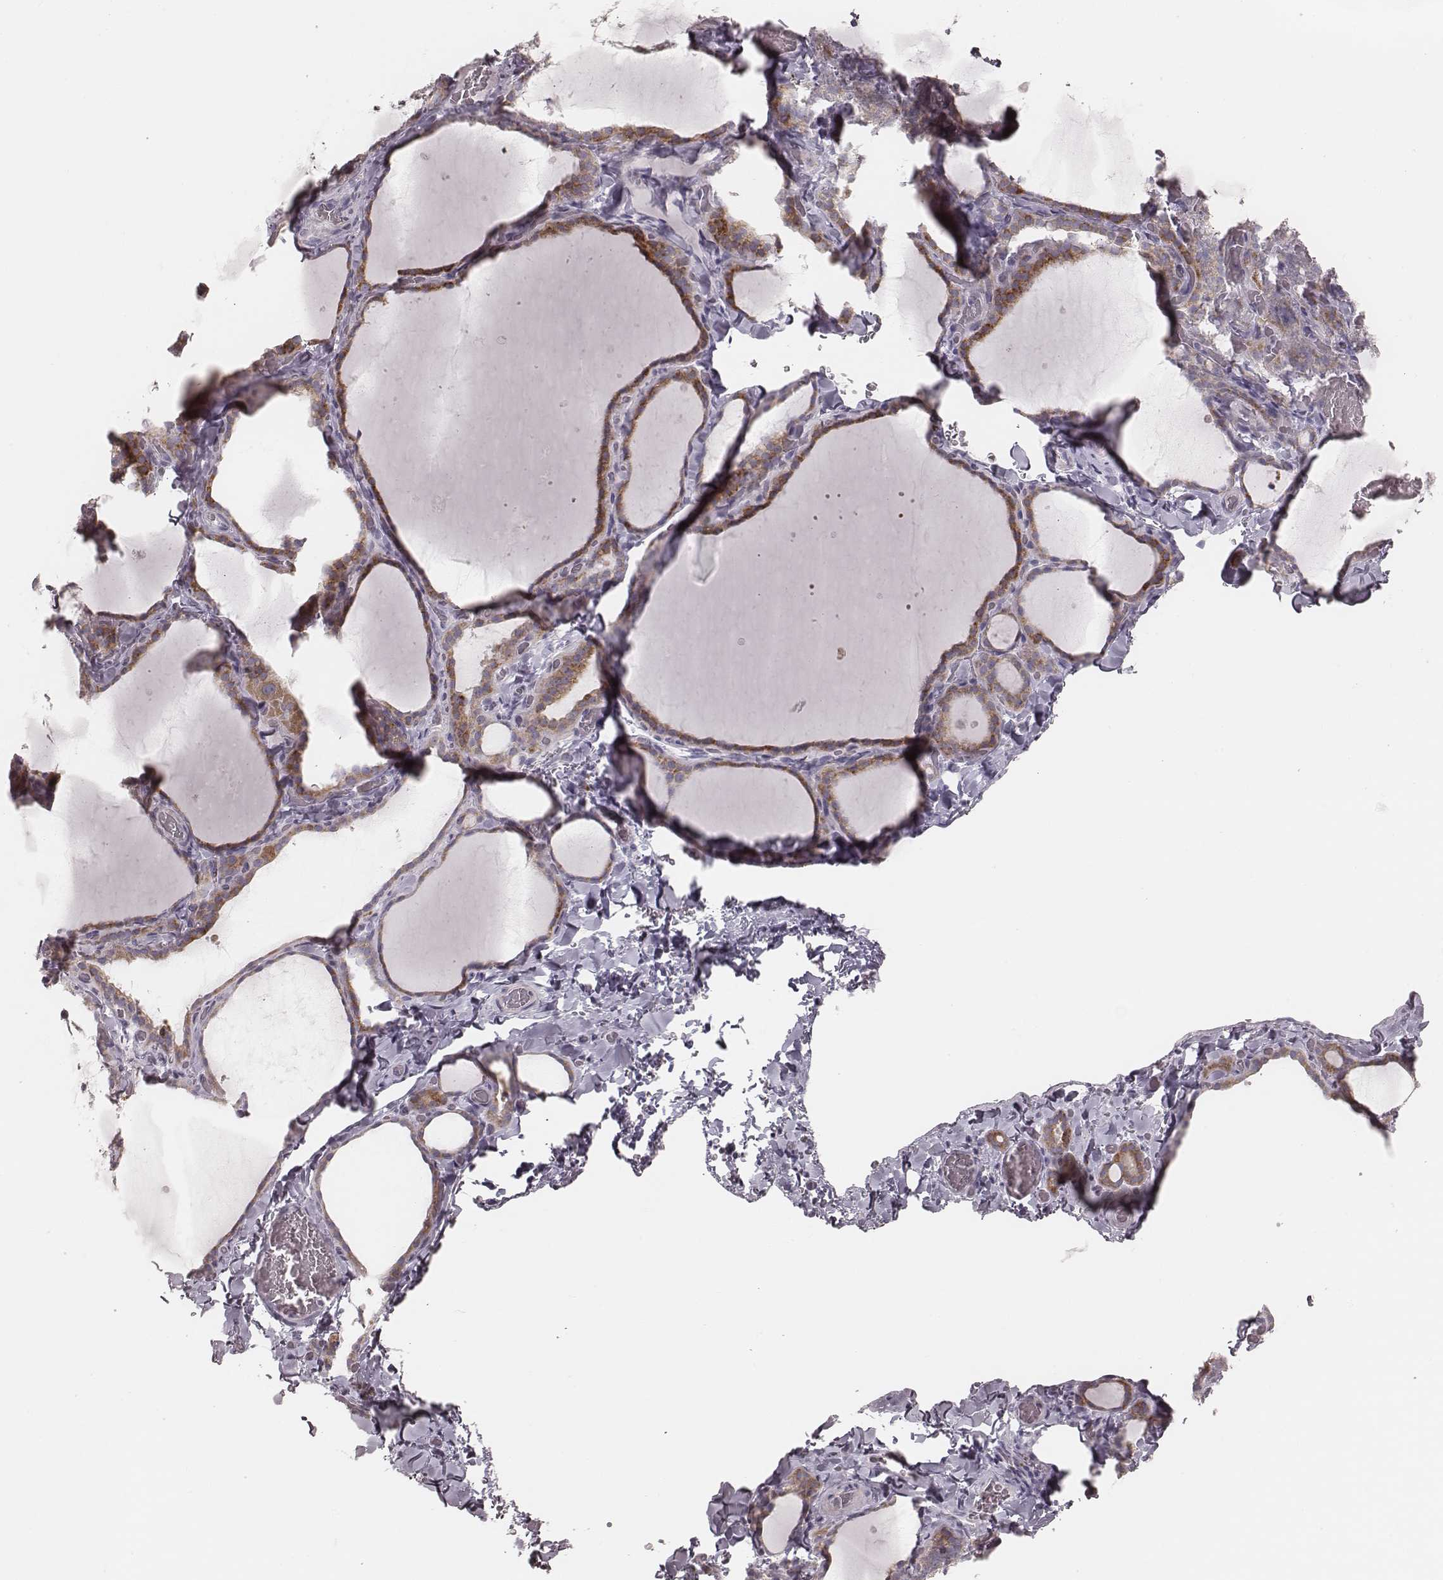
{"staining": {"intensity": "moderate", "quantity": "25%-75%", "location": "cytoplasmic/membranous"}, "tissue": "thyroid gland", "cell_type": "Glandular cells", "image_type": "normal", "snomed": [{"axis": "morphology", "description": "Normal tissue, NOS"}, {"axis": "topography", "description": "Thyroid gland"}], "caption": "An immunohistochemistry (IHC) histopathology image of benign tissue is shown. Protein staining in brown shows moderate cytoplasmic/membranous positivity in thyroid gland within glandular cells.", "gene": "KIF5C", "patient": {"sex": "female", "age": 22}}